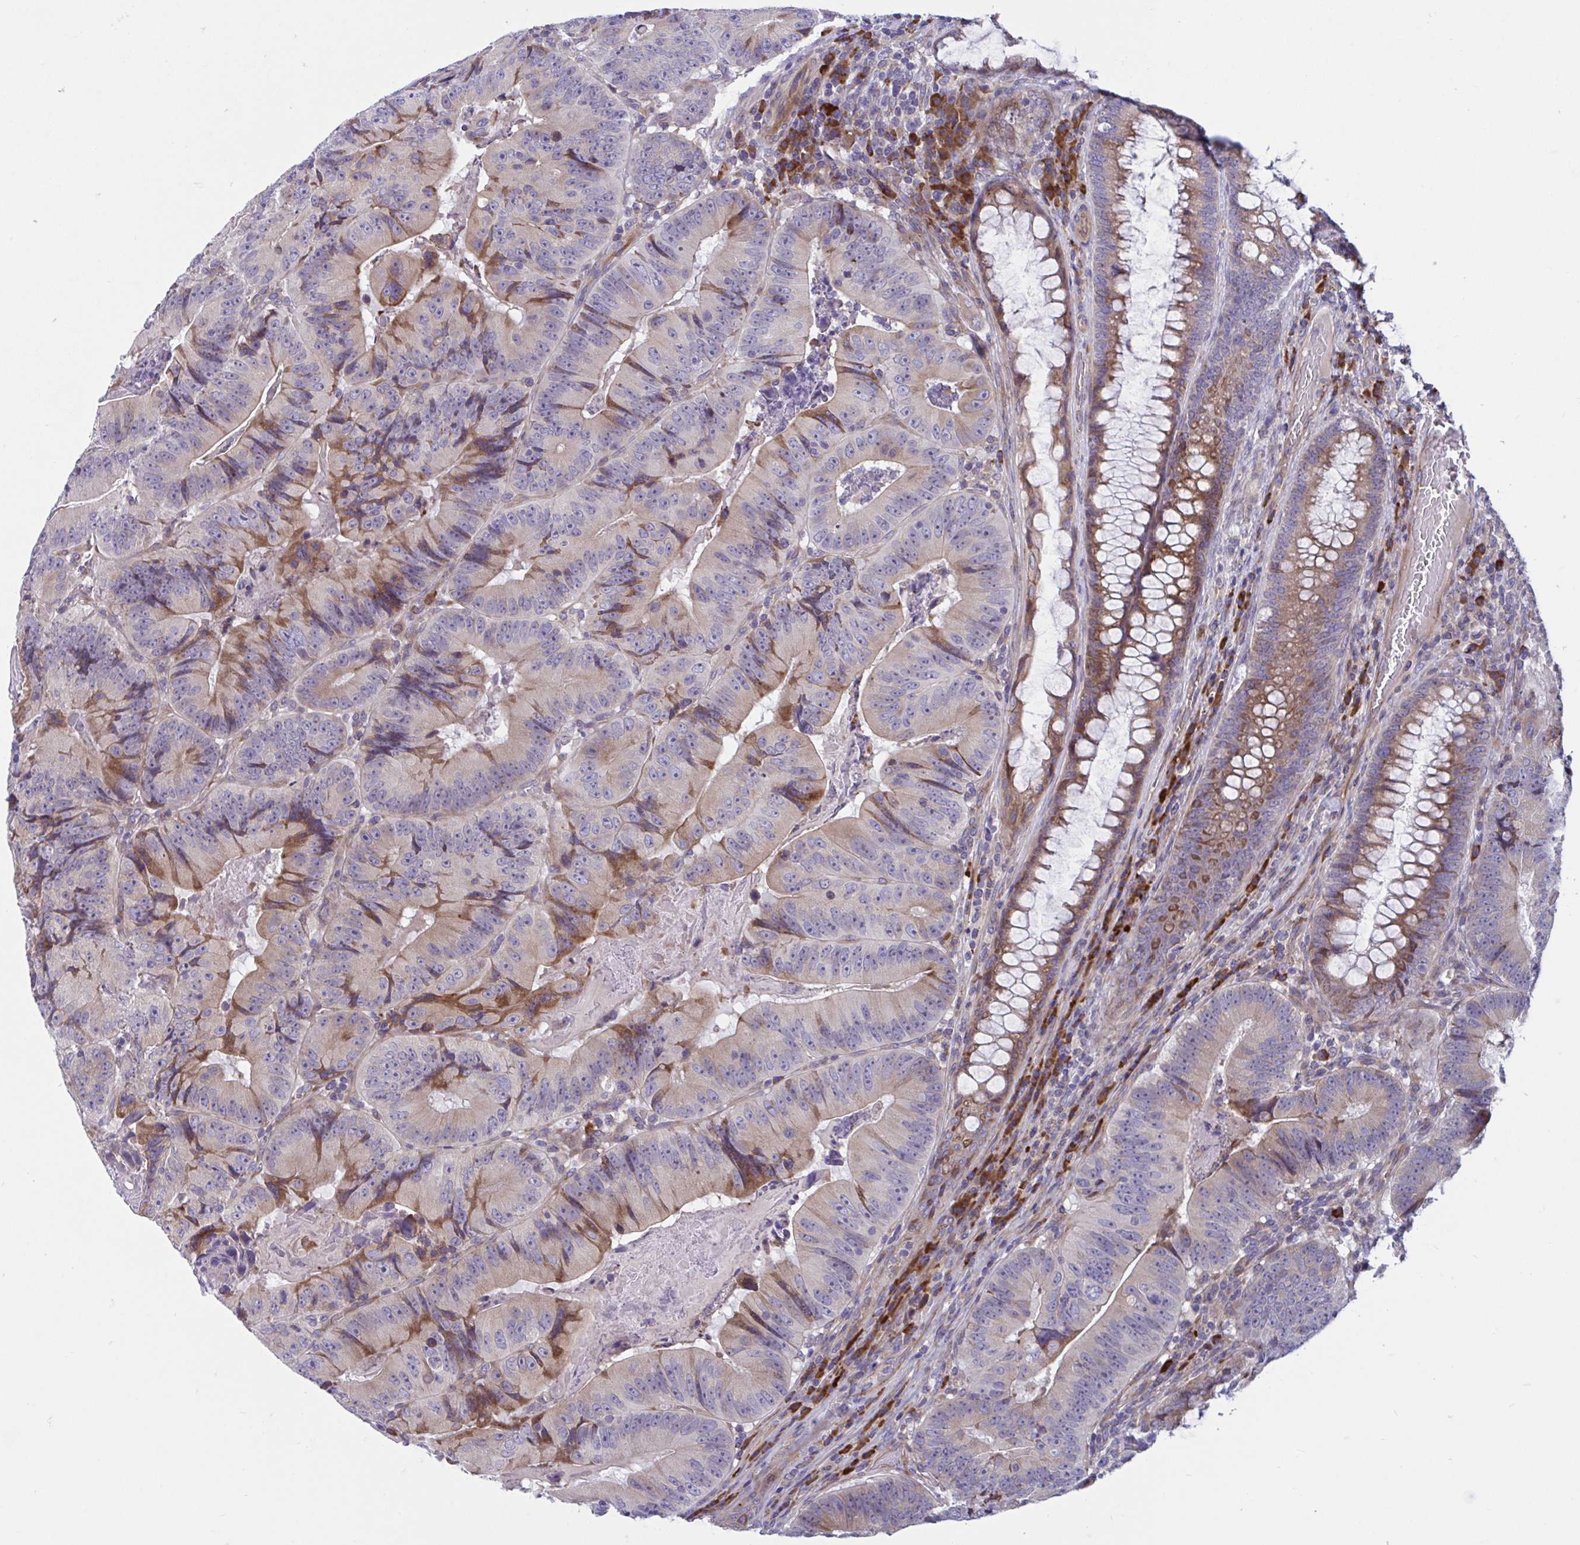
{"staining": {"intensity": "moderate", "quantity": "<25%", "location": "cytoplasmic/membranous"}, "tissue": "colorectal cancer", "cell_type": "Tumor cells", "image_type": "cancer", "snomed": [{"axis": "morphology", "description": "Adenocarcinoma, NOS"}, {"axis": "topography", "description": "Colon"}], "caption": "Colorectal cancer (adenocarcinoma) was stained to show a protein in brown. There is low levels of moderate cytoplasmic/membranous positivity in about <25% of tumor cells.", "gene": "WBP1", "patient": {"sex": "female", "age": 86}}